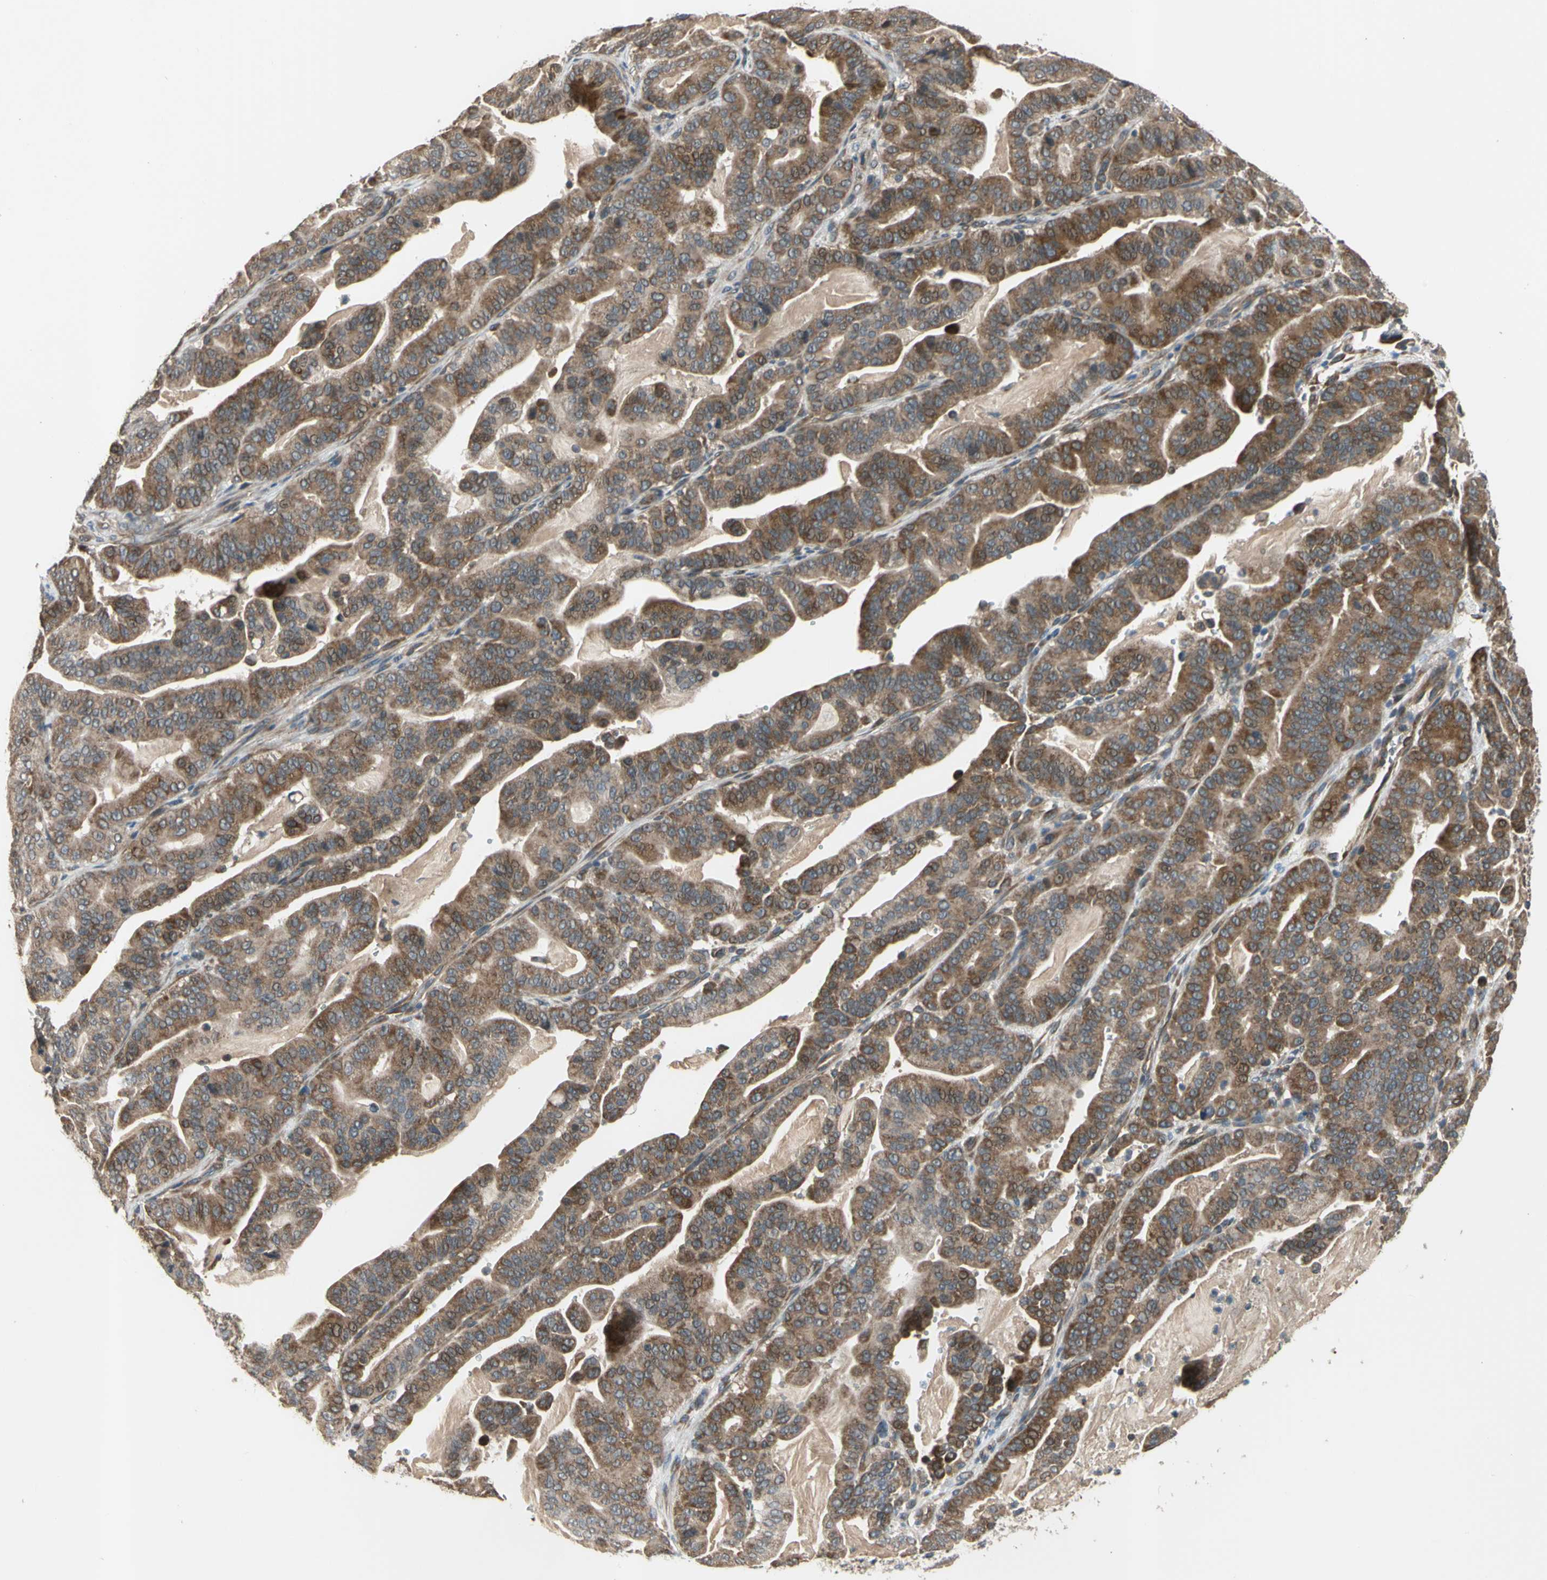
{"staining": {"intensity": "moderate", "quantity": ">75%", "location": "cytoplasmic/membranous"}, "tissue": "pancreatic cancer", "cell_type": "Tumor cells", "image_type": "cancer", "snomed": [{"axis": "morphology", "description": "Adenocarcinoma, NOS"}, {"axis": "topography", "description": "Pancreas"}], "caption": "Tumor cells exhibit medium levels of moderate cytoplasmic/membranous positivity in approximately >75% of cells in pancreatic adenocarcinoma.", "gene": "EFNB2", "patient": {"sex": "male", "age": 63}}